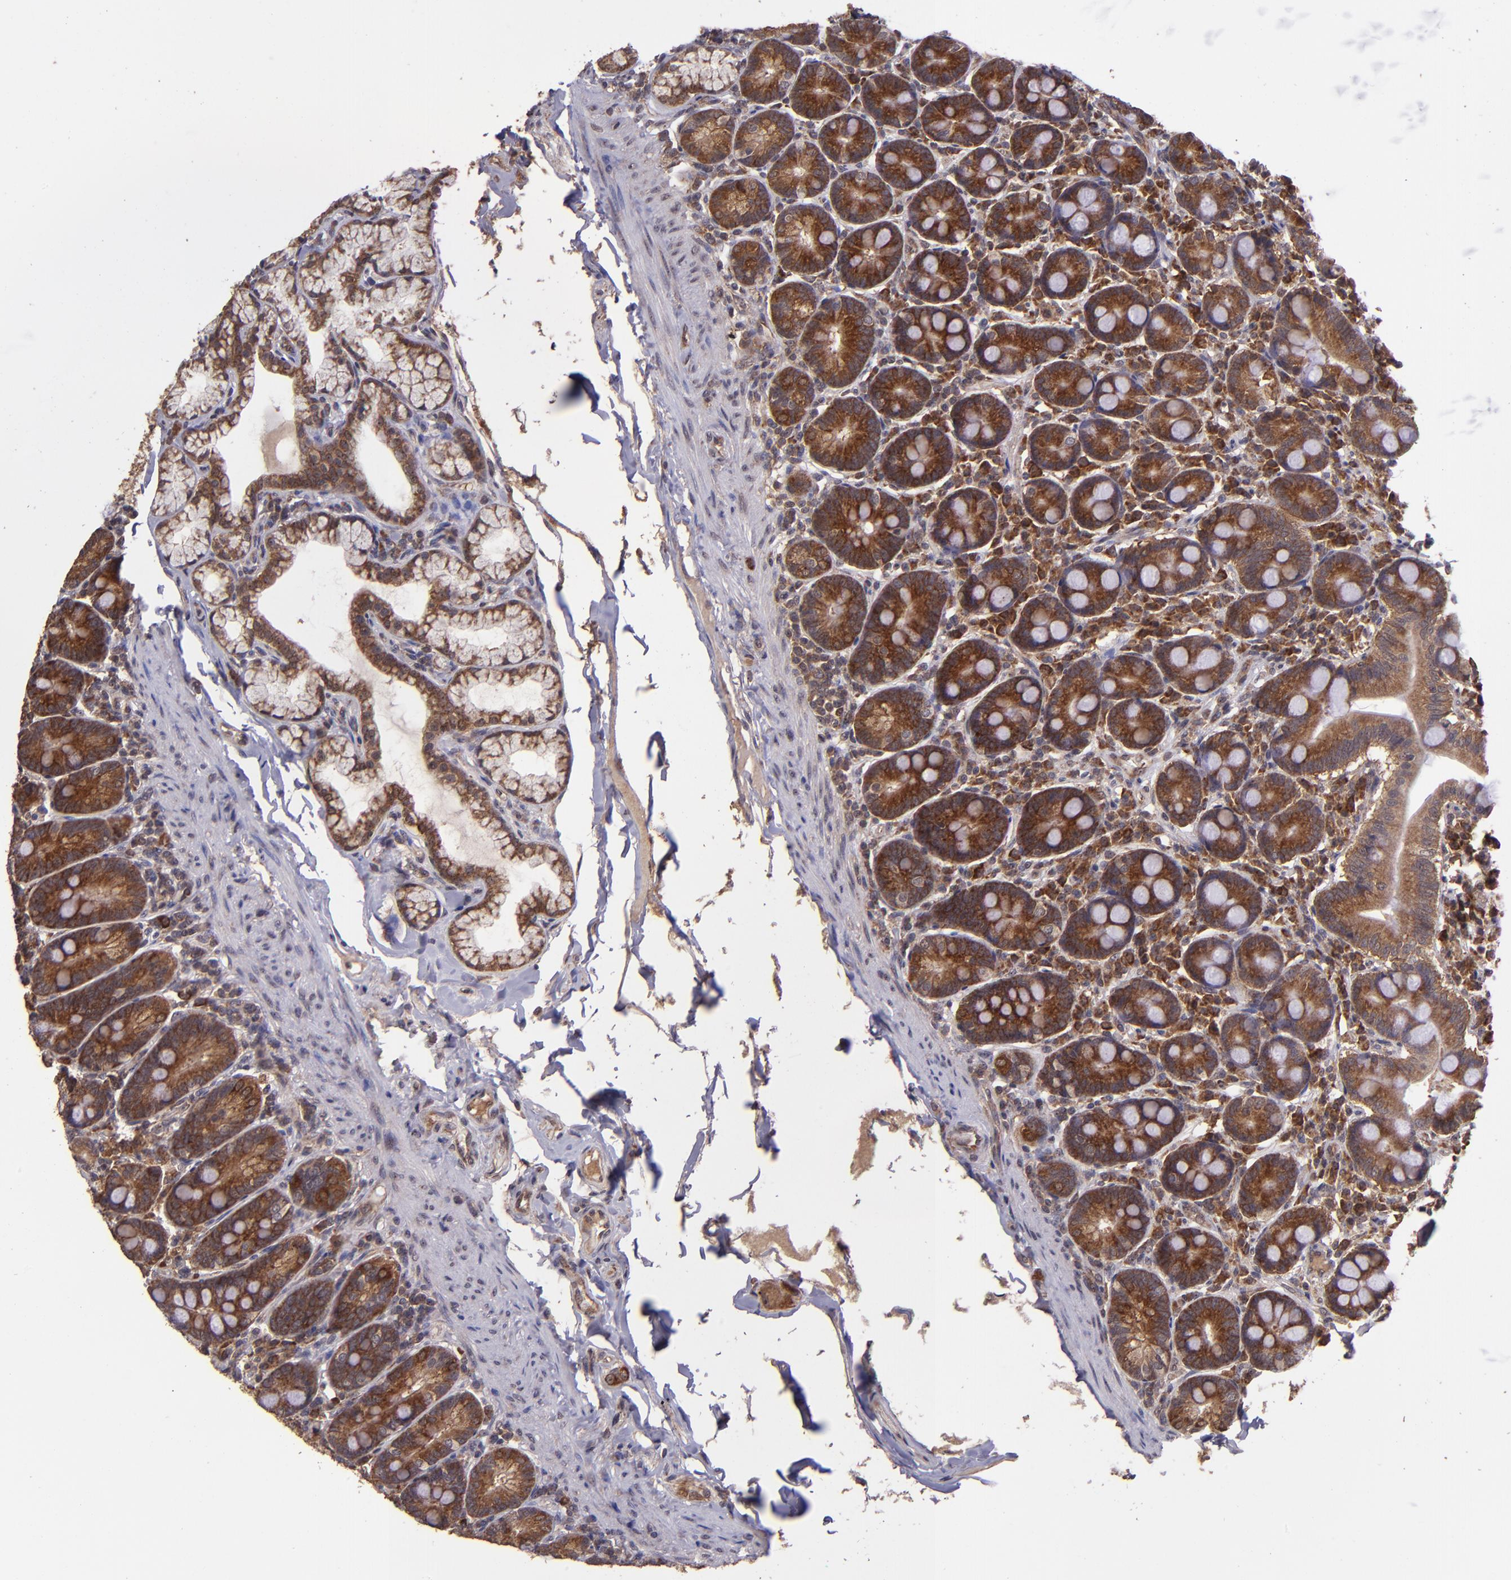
{"staining": {"intensity": "strong", "quantity": ">75%", "location": "cytoplasmic/membranous"}, "tissue": "duodenum", "cell_type": "Glandular cells", "image_type": "normal", "snomed": [{"axis": "morphology", "description": "Normal tissue, NOS"}, {"axis": "topography", "description": "Duodenum"}], "caption": "Protein staining of unremarkable duodenum exhibits strong cytoplasmic/membranous positivity in approximately >75% of glandular cells.", "gene": "USP51", "patient": {"sex": "male", "age": 50}}